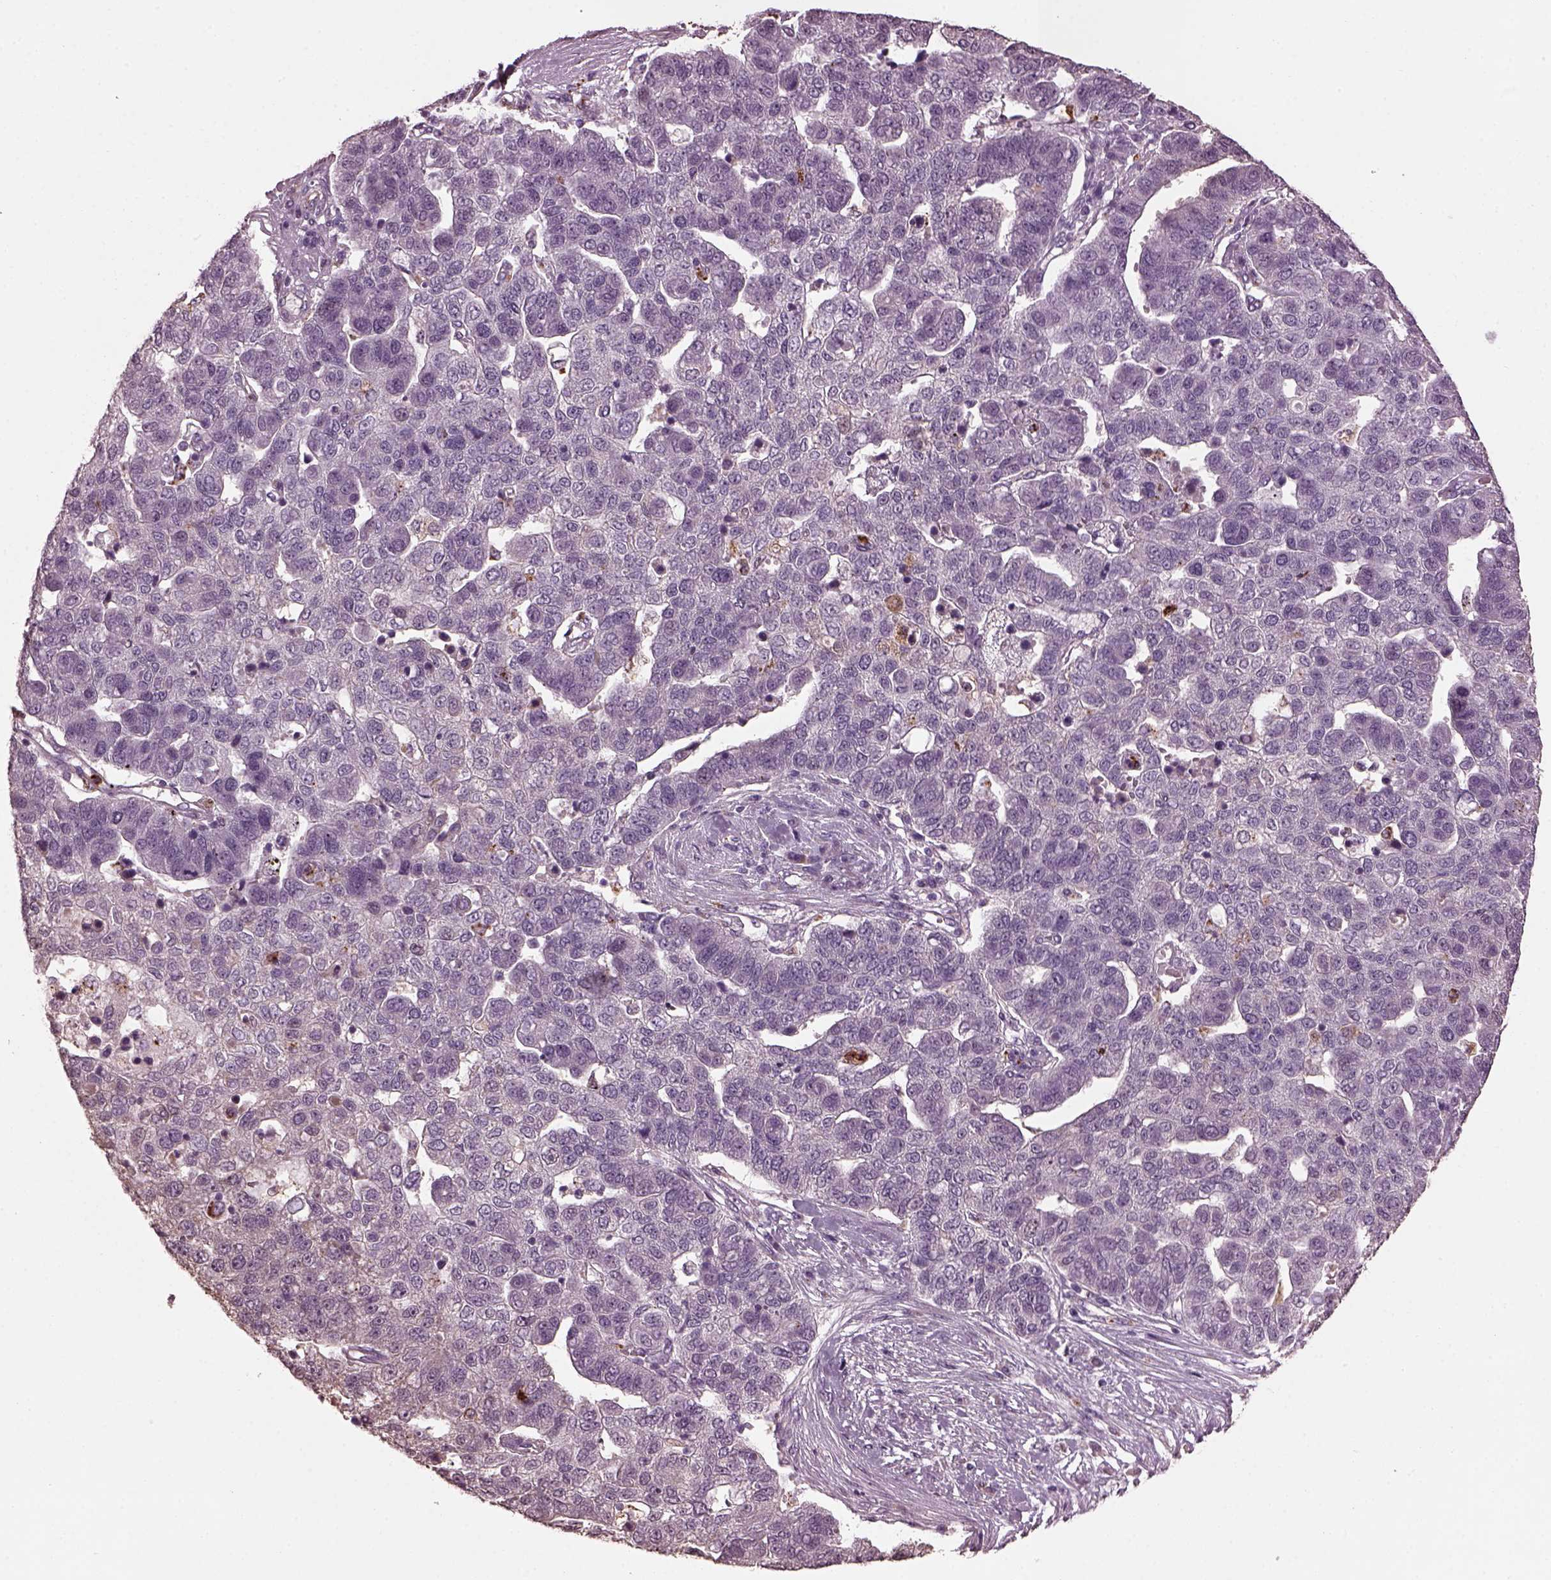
{"staining": {"intensity": "negative", "quantity": "none", "location": "none"}, "tissue": "pancreatic cancer", "cell_type": "Tumor cells", "image_type": "cancer", "snomed": [{"axis": "morphology", "description": "Adenocarcinoma, NOS"}, {"axis": "topography", "description": "Pancreas"}], "caption": "The histopathology image displays no staining of tumor cells in pancreatic adenocarcinoma.", "gene": "RUFY3", "patient": {"sex": "female", "age": 61}}